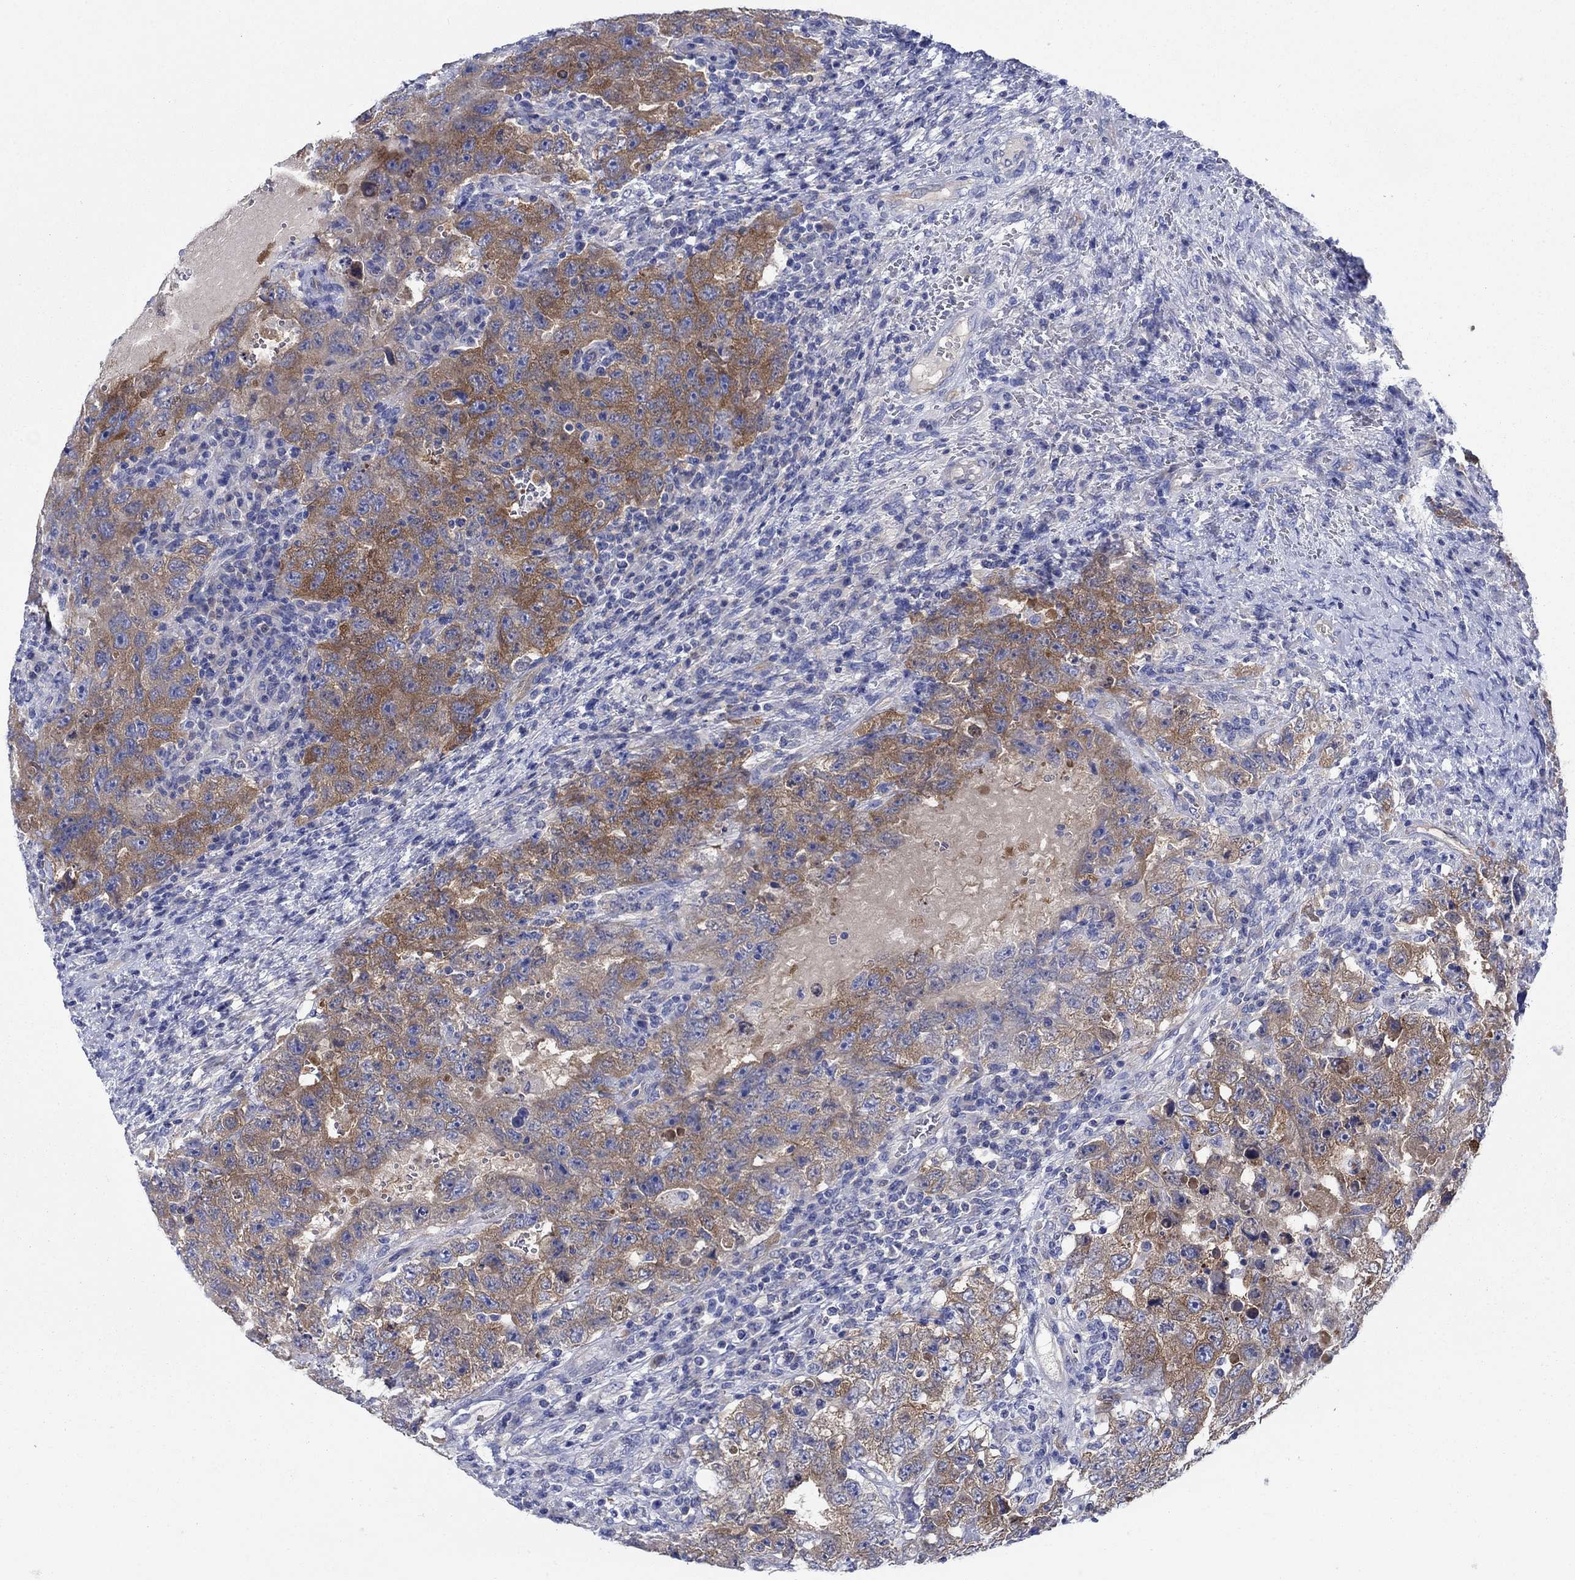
{"staining": {"intensity": "moderate", "quantity": "25%-75%", "location": "cytoplasmic/membranous"}, "tissue": "testis cancer", "cell_type": "Tumor cells", "image_type": "cancer", "snomed": [{"axis": "morphology", "description": "Carcinoma, Embryonal, NOS"}, {"axis": "topography", "description": "Testis"}], "caption": "The histopathology image shows immunohistochemical staining of testis embryonal carcinoma. There is moderate cytoplasmic/membranous expression is identified in approximately 25%-75% of tumor cells.", "gene": "TRIM16", "patient": {"sex": "male", "age": 26}}